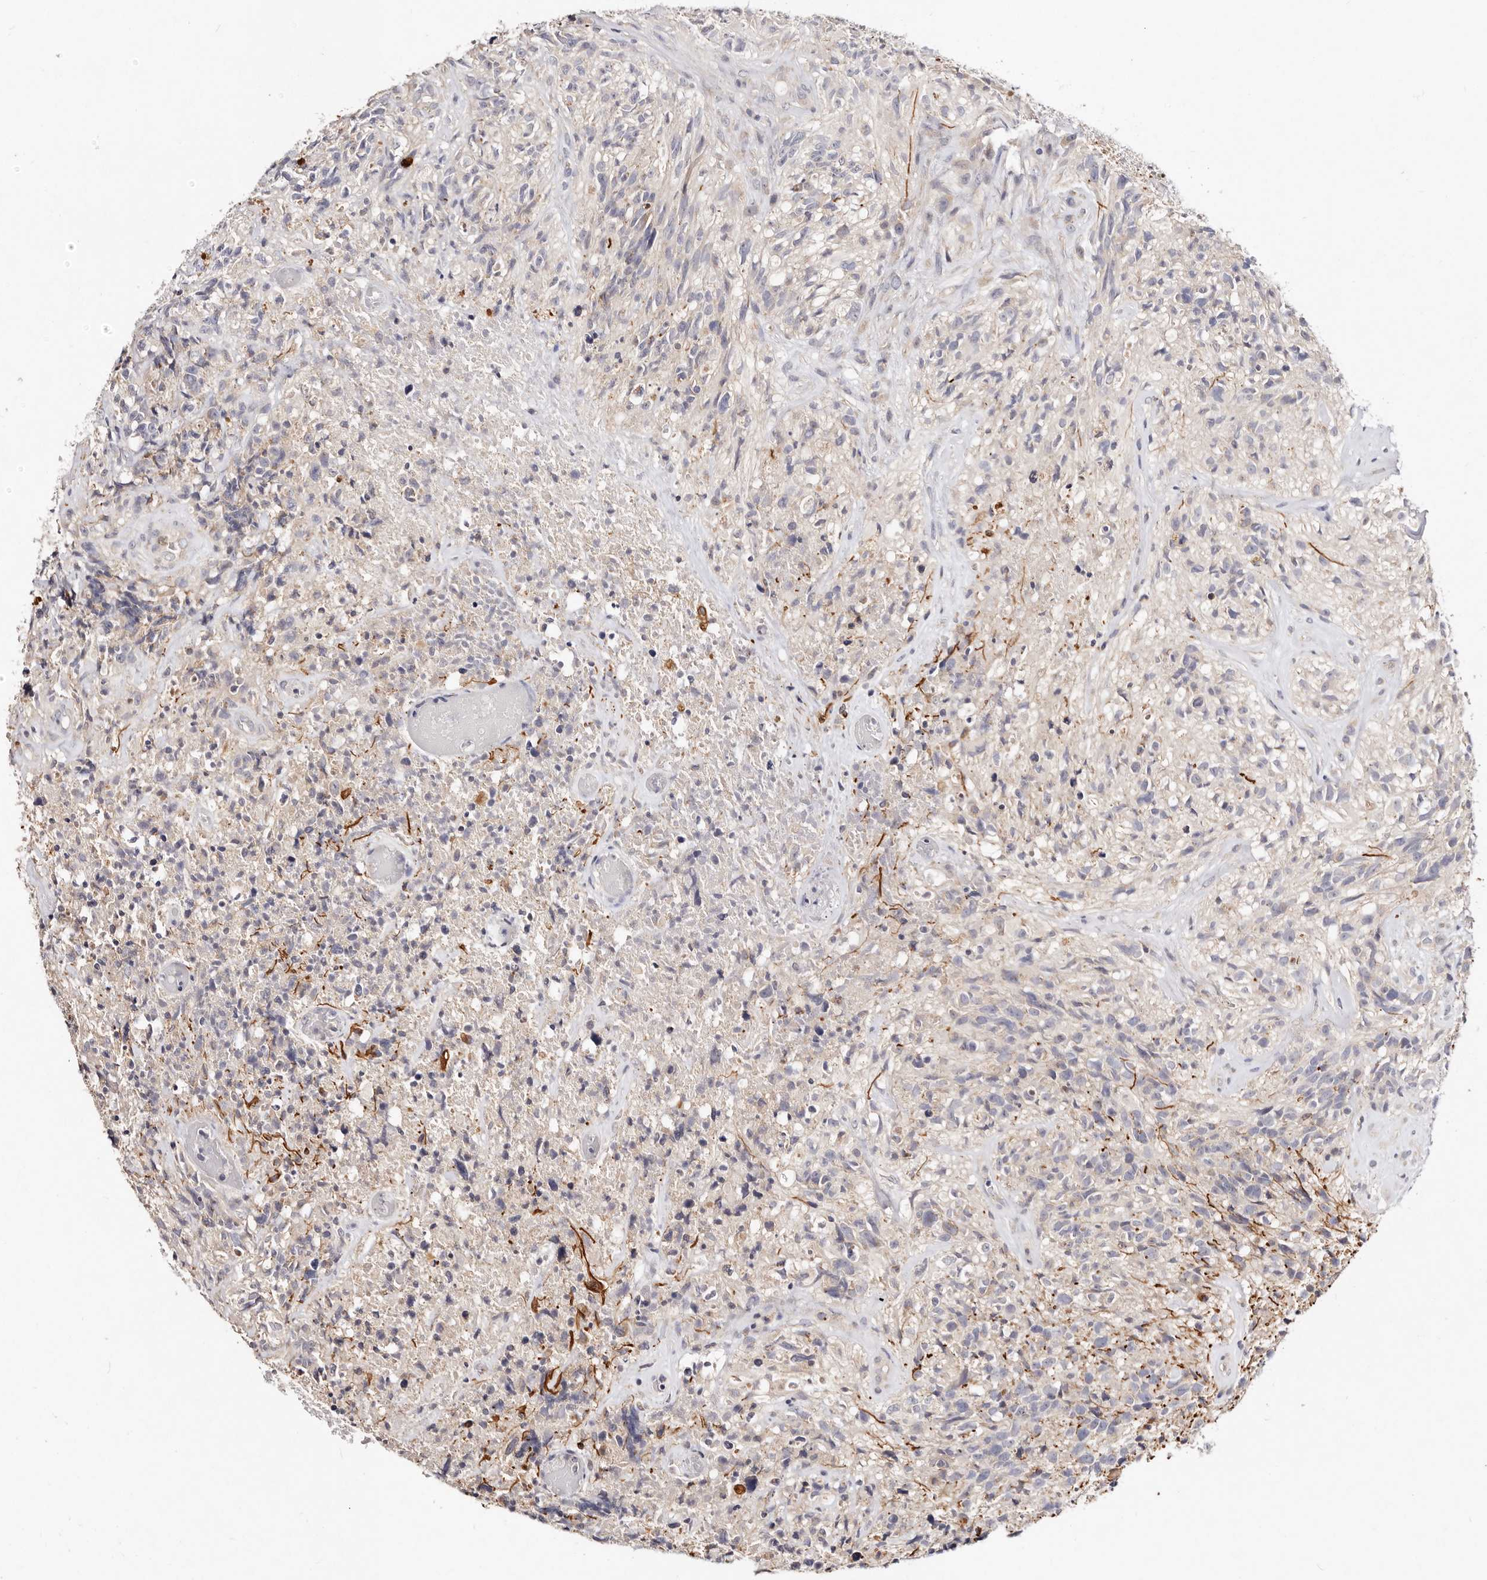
{"staining": {"intensity": "negative", "quantity": "none", "location": "none"}, "tissue": "glioma", "cell_type": "Tumor cells", "image_type": "cancer", "snomed": [{"axis": "morphology", "description": "Glioma, malignant, High grade"}, {"axis": "topography", "description": "Brain"}], "caption": "Immunohistochemical staining of glioma reveals no significant expression in tumor cells.", "gene": "VIPAS39", "patient": {"sex": "male", "age": 69}}